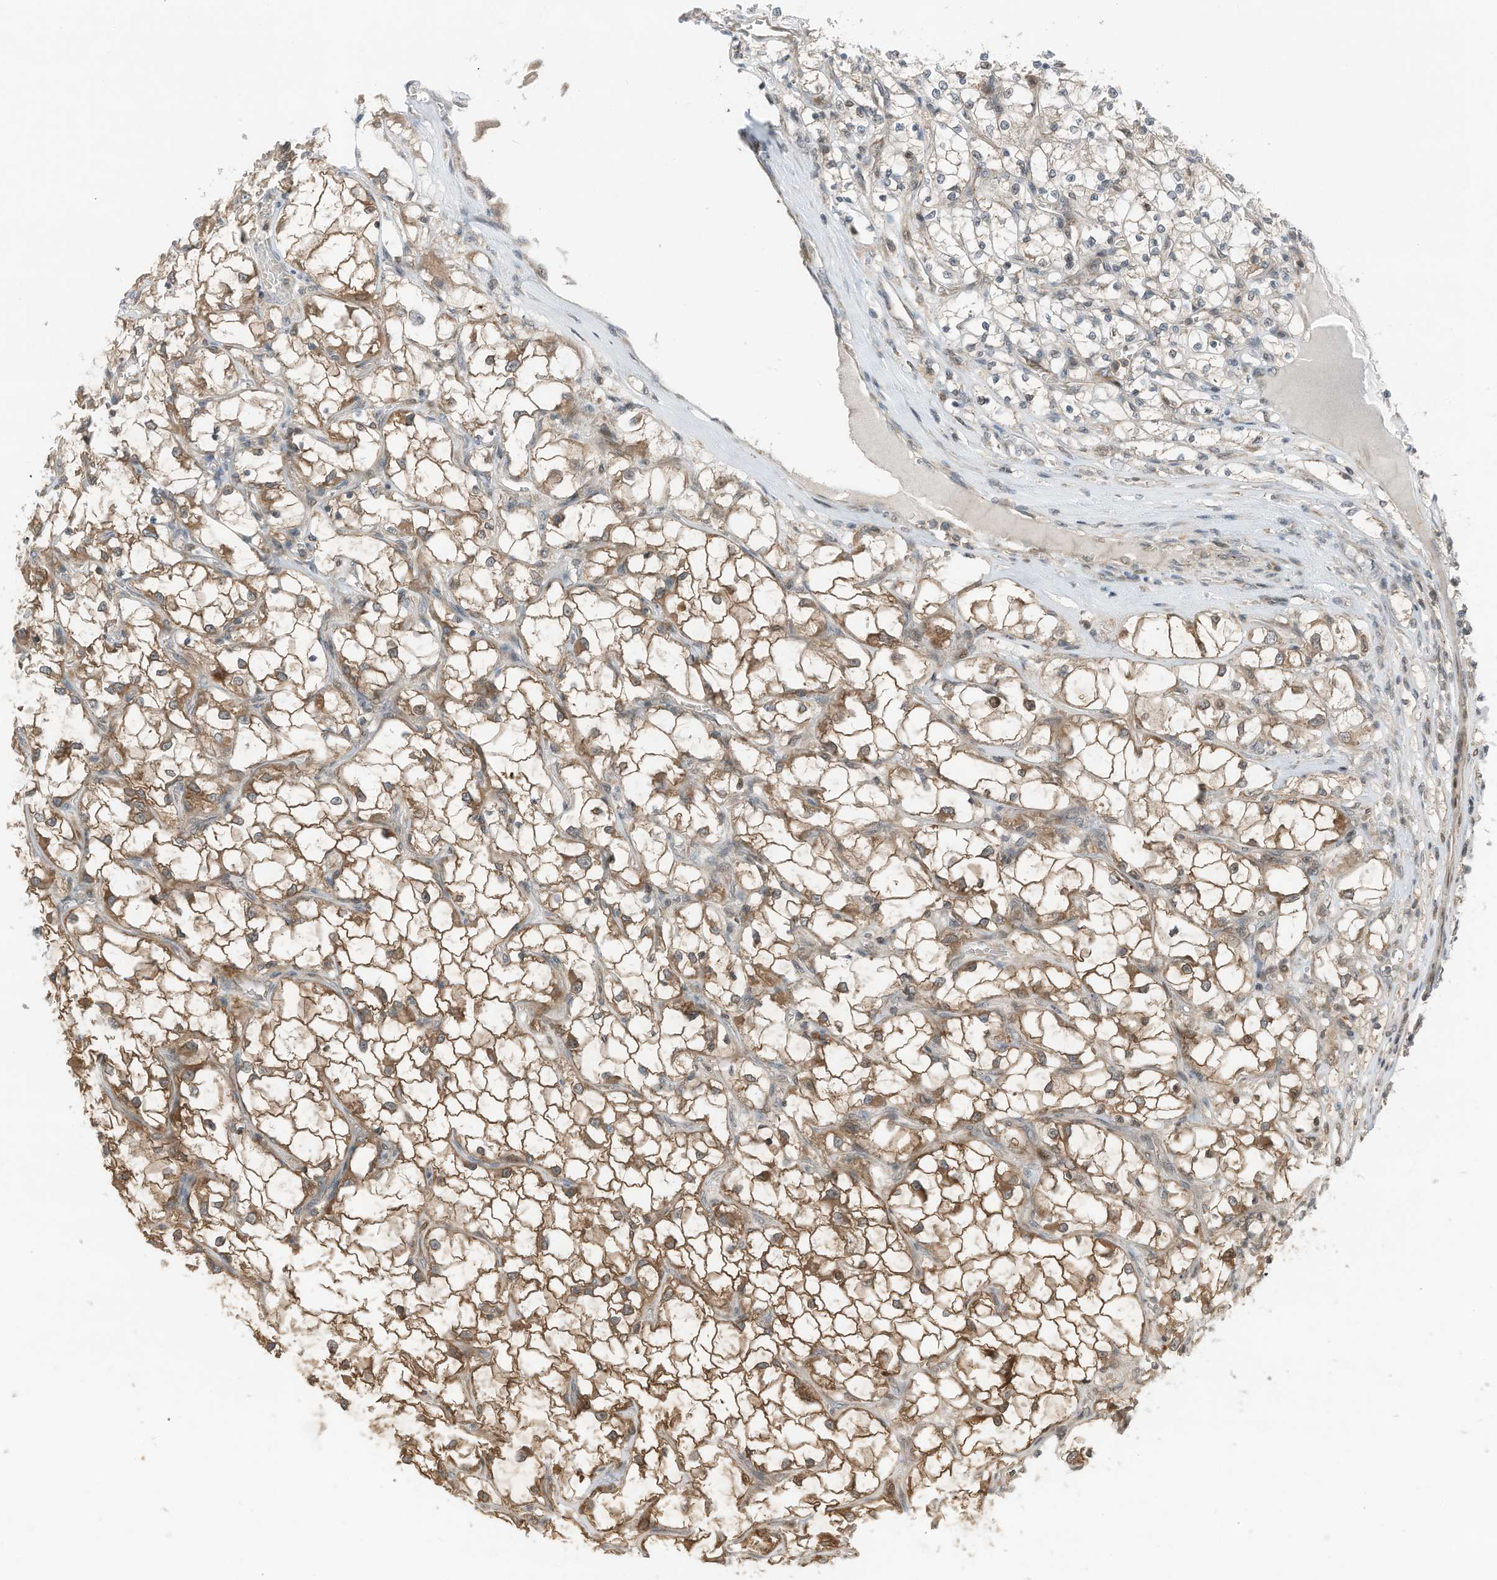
{"staining": {"intensity": "moderate", "quantity": ">75%", "location": "cytoplasmic/membranous"}, "tissue": "renal cancer", "cell_type": "Tumor cells", "image_type": "cancer", "snomed": [{"axis": "morphology", "description": "Adenocarcinoma, NOS"}, {"axis": "topography", "description": "Kidney"}], "caption": "This image reveals renal cancer (adenocarcinoma) stained with IHC to label a protein in brown. The cytoplasmic/membranous of tumor cells show moderate positivity for the protein. Nuclei are counter-stained blue.", "gene": "RMND1", "patient": {"sex": "female", "age": 69}}